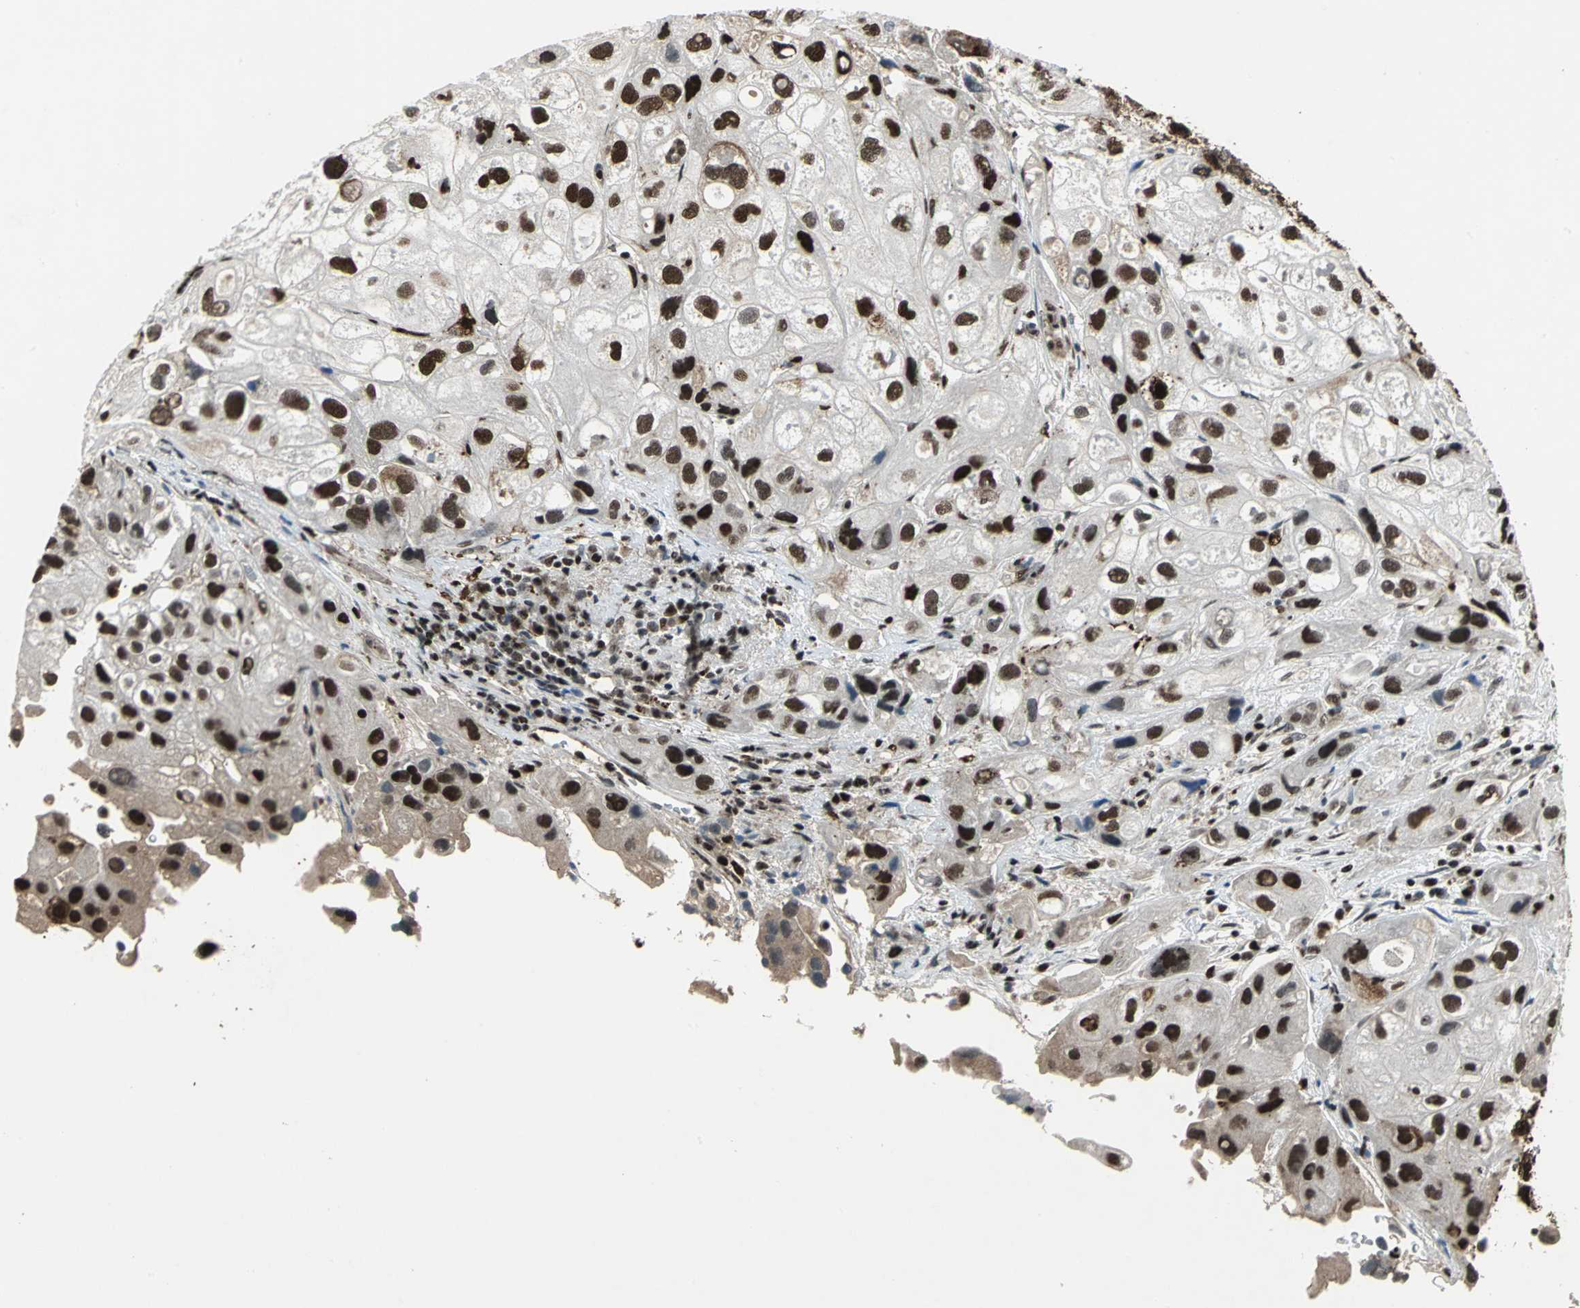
{"staining": {"intensity": "strong", "quantity": ">75%", "location": "cytoplasmic/membranous,nuclear"}, "tissue": "urothelial cancer", "cell_type": "Tumor cells", "image_type": "cancer", "snomed": [{"axis": "morphology", "description": "Urothelial carcinoma, High grade"}, {"axis": "topography", "description": "Urinary bladder"}], "caption": "Brown immunohistochemical staining in human urothelial cancer reveals strong cytoplasmic/membranous and nuclear staining in approximately >75% of tumor cells.", "gene": "ANP32A", "patient": {"sex": "female", "age": 64}}